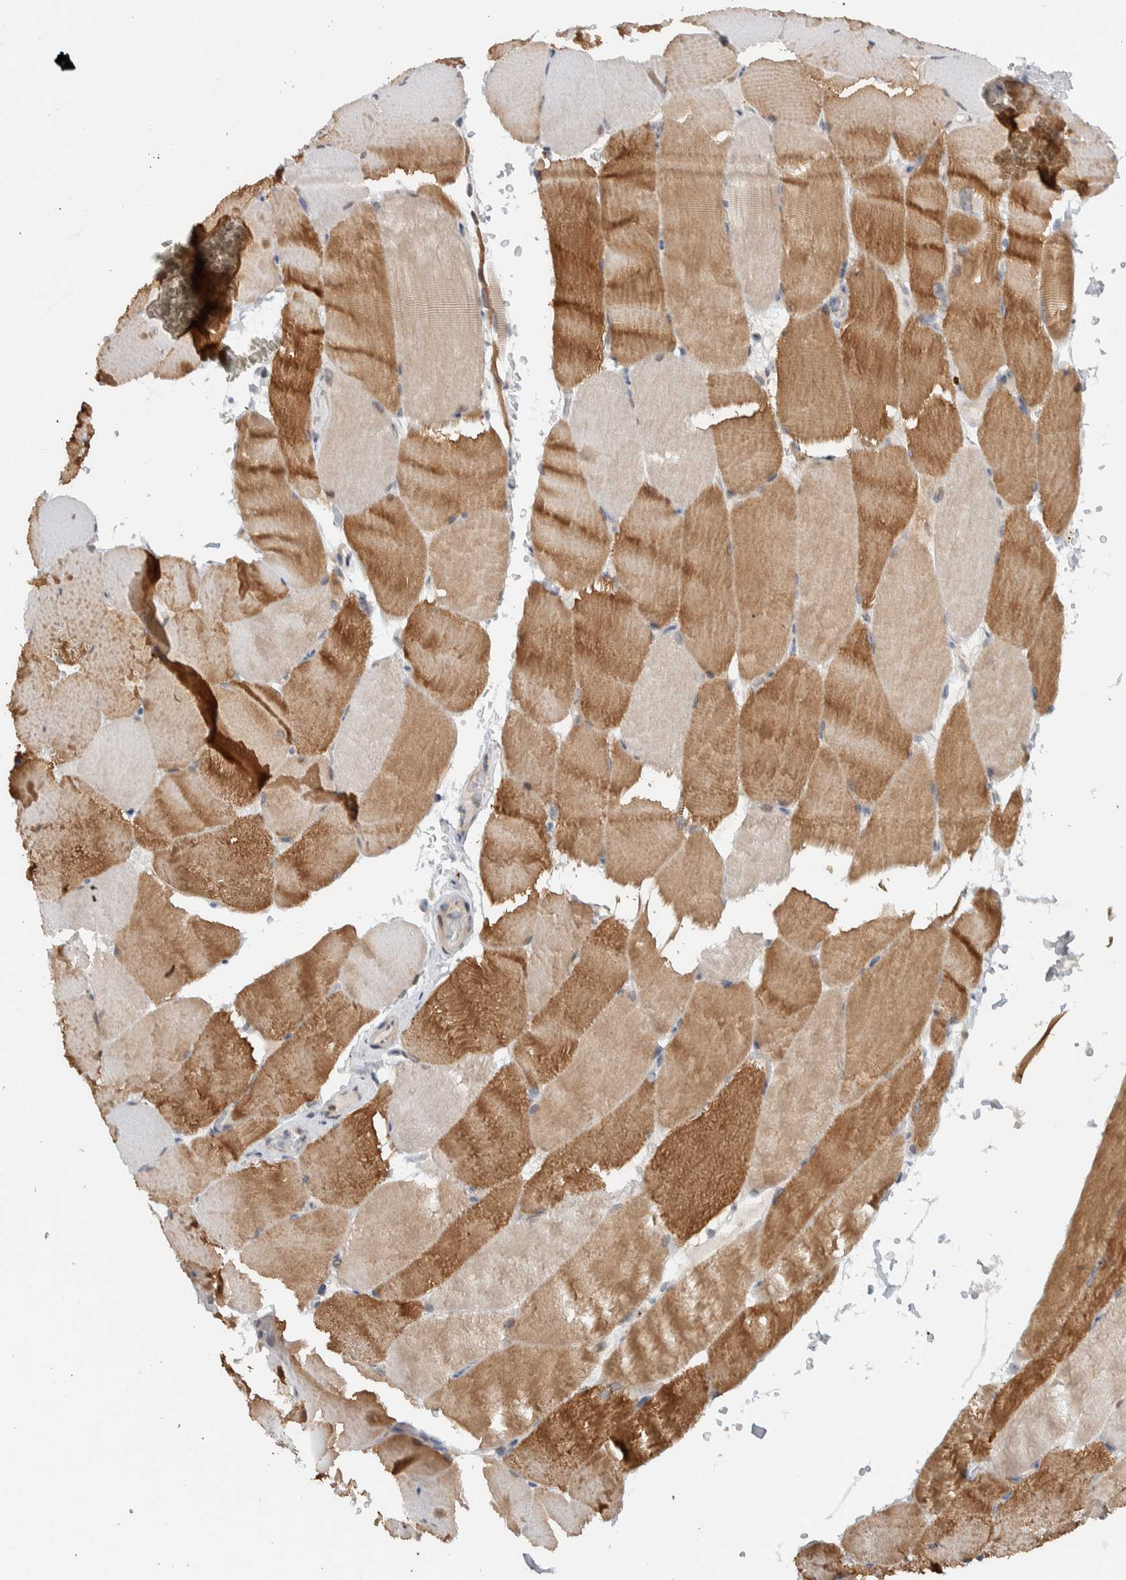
{"staining": {"intensity": "moderate", "quantity": "25%-75%", "location": "cytoplasmic/membranous"}, "tissue": "skeletal muscle", "cell_type": "Myocytes", "image_type": "normal", "snomed": [{"axis": "morphology", "description": "Normal tissue, NOS"}, {"axis": "topography", "description": "Skeletal muscle"}, {"axis": "topography", "description": "Parathyroid gland"}], "caption": "The immunohistochemical stain labels moderate cytoplasmic/membranous positivity in myocytes of unremarkable skeletal muscle.", "gene": "NCR3LG1", "patient": {"sex": "female", "age": 37}}